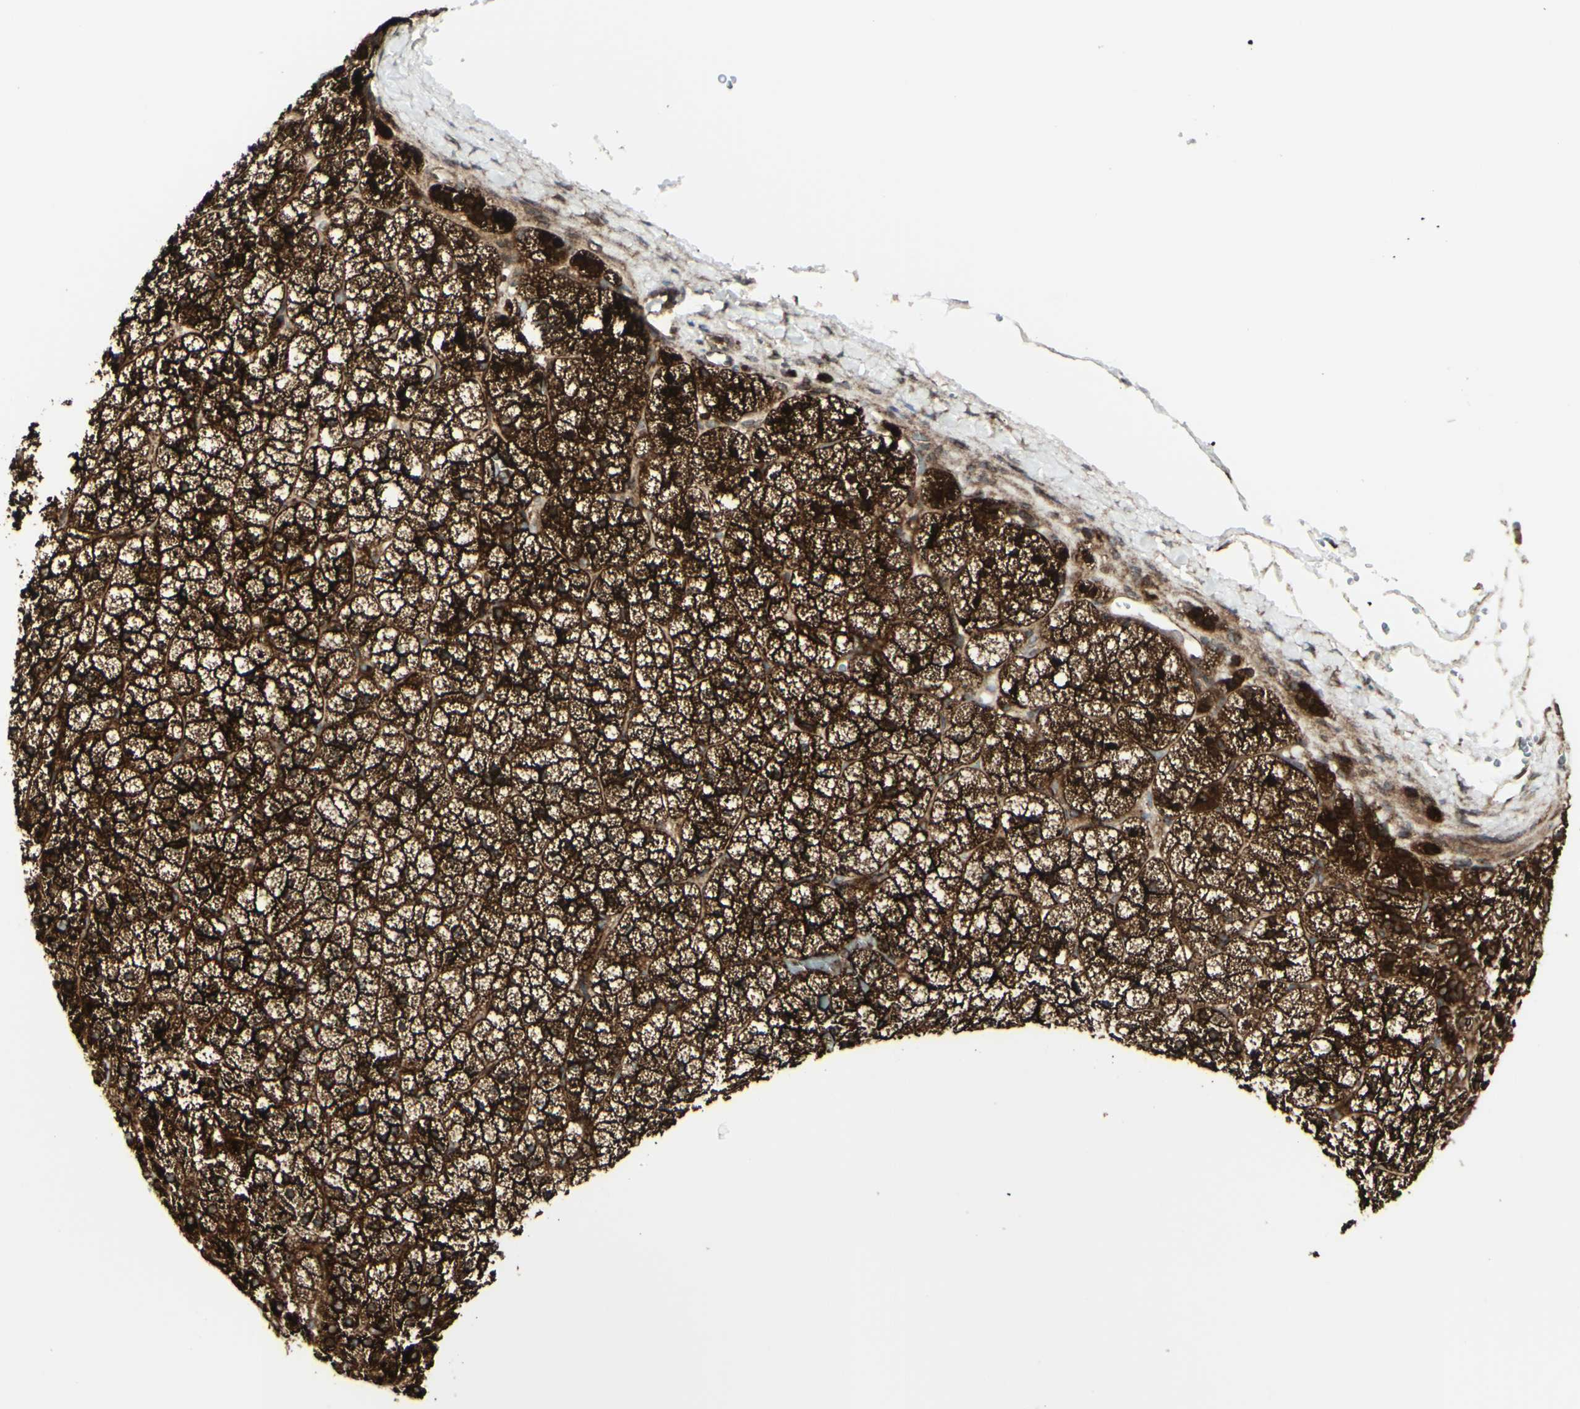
{"staining": {"intensity": "strong", "quantity": ">75%", "location": "cytoplasmic/membranous"}, "tissue": "adrenal gland", "cell_type": "Glandular cells", "image_type": "normal", "snomed": [{"axis": "morphology", "description": "Normal tissue, NOS"}, {"axis": "topography", "description": "Adrenal gland"}], "caption": "Immunohistochemical staining of normal adrenal gland demonstrates high levels of strong cytoplasmic/membranous staining in about >75% of glandular cells.", "gene": "NAPA", "patient": {"sex": "male", "age": 35}}